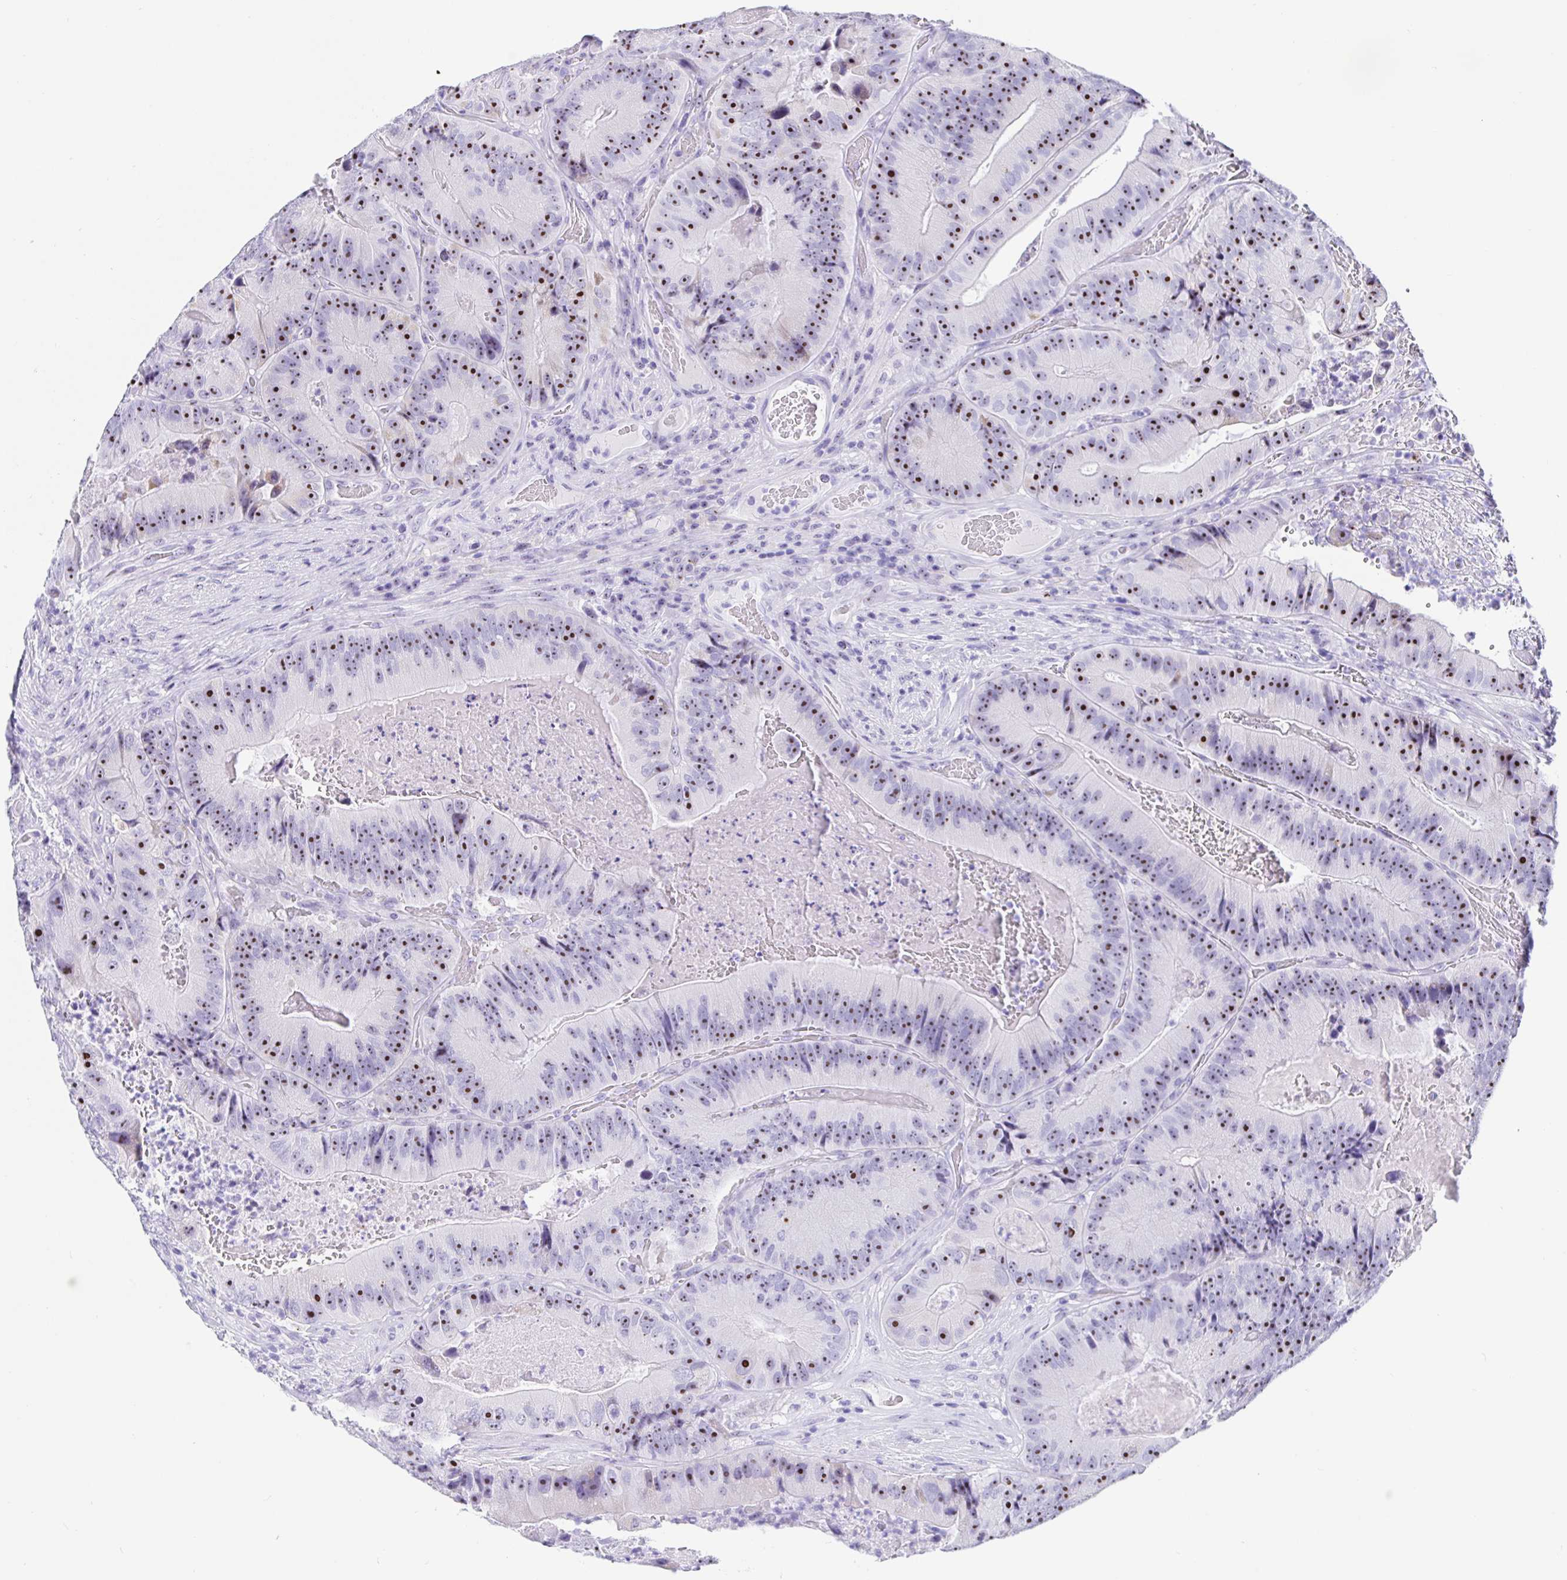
{"staining": {"intensity": "moderate", "quantity": "25%-75%", "location": "nuclear"}, "tissue": "colorectal cancer", "cell_type": "Tumor cells", "image_type": "cancer", "snomed": [{"axis": "morphology", "description": "Adenocarcinoma, NOS"}, {"axis": "topography", "description": "Colon"}], "caption": "This histopathology image exhibits adenocarcinoma (colorectal) stained with immunohistochemistry (IHC) to label a protein in brown. The nuclear of tumor cells show moderate positivity for the protein. Nuclei are counter-stained blue.", "gene": "PRAMEF19", "patient": {"sex": "female", "age": 86}}